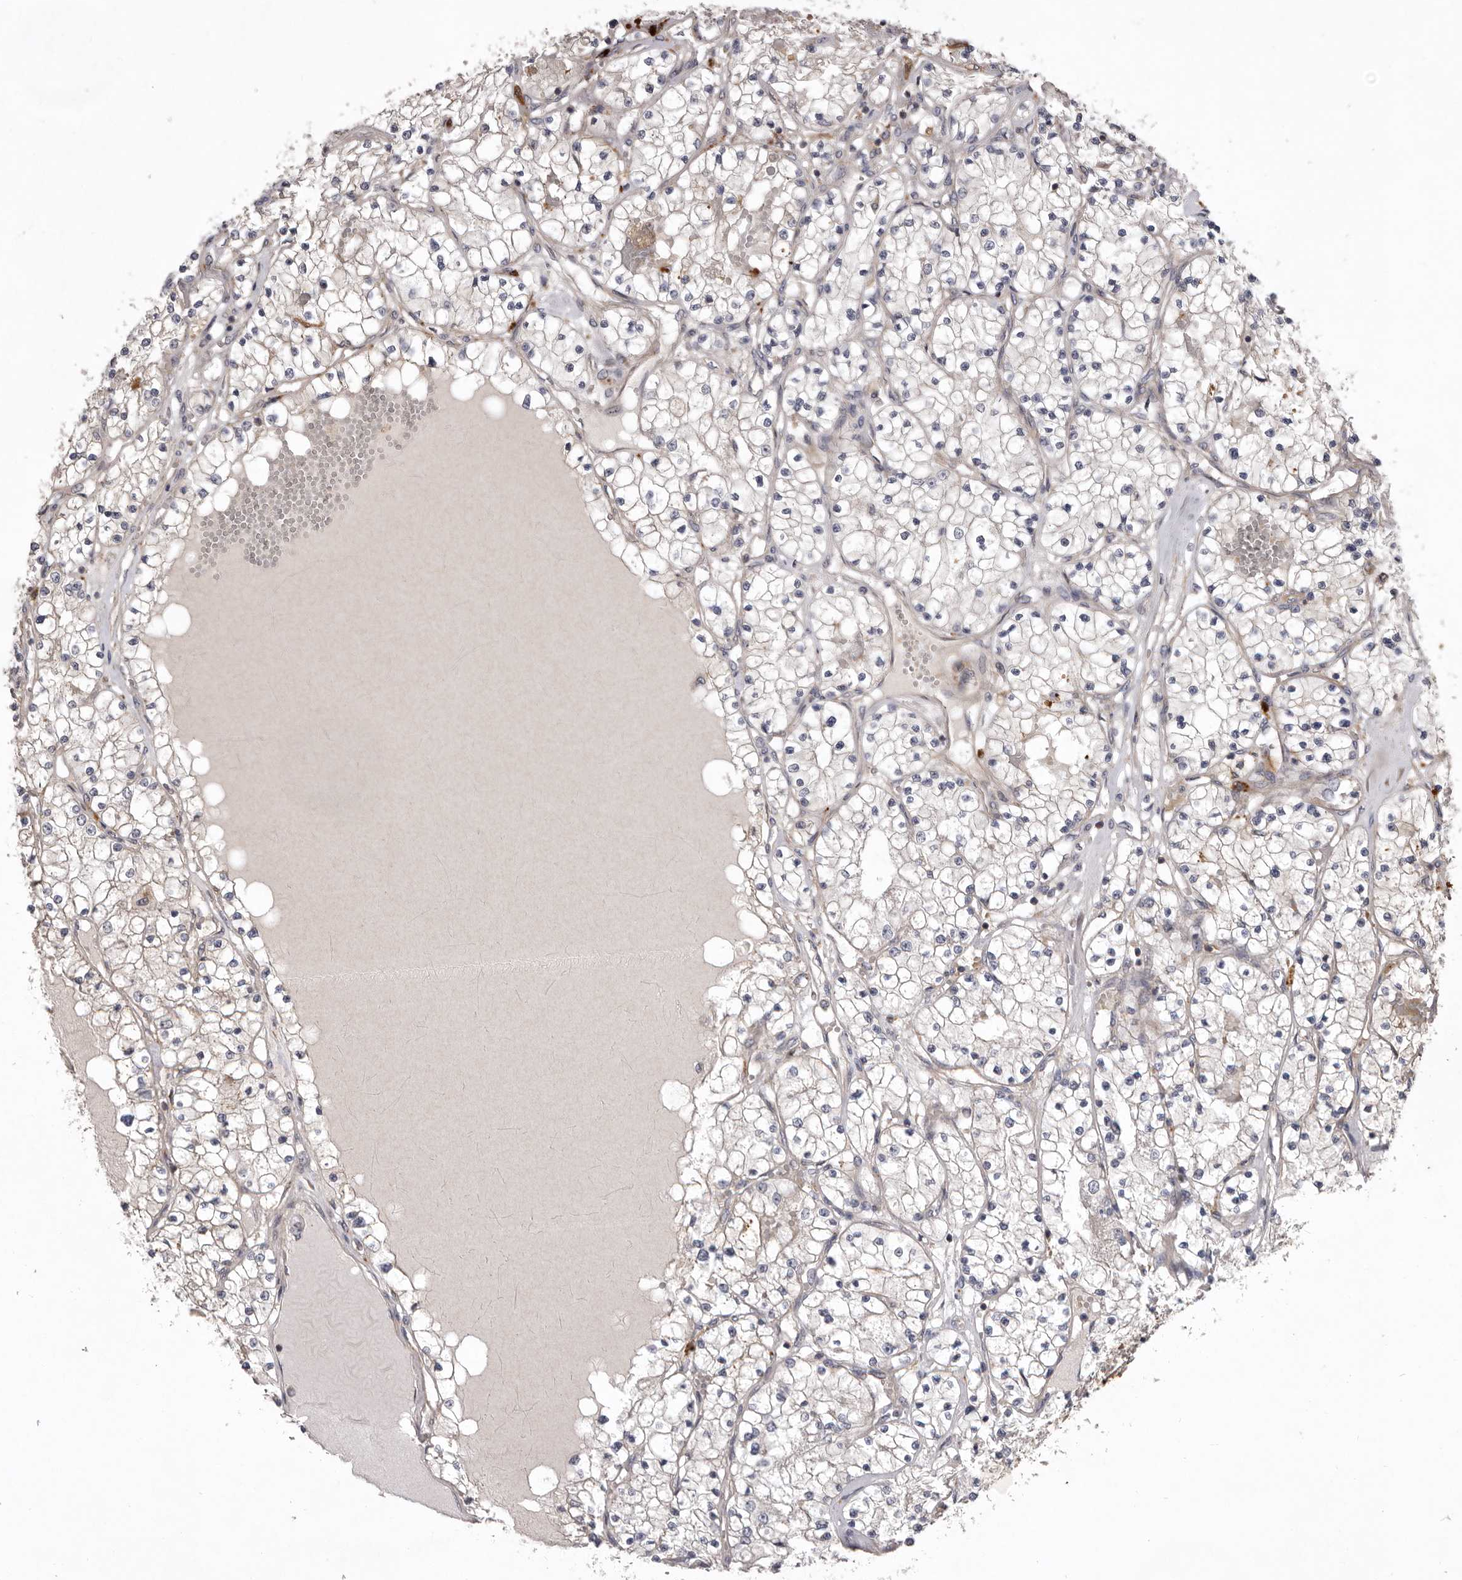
{"staining": {"intensity": "weak", "quantity": "25%-75%", "location": "cytoplasmic/membranous"}, "tissue": "renal cancer", "cell_type": "Tumor cells", "image_type": "cancer", "snomed": [{"axis": "morphology", "description": "Normal tissue, NOS"}, {"axis": "morphology", "description": "Adenocarcinoma, NOS"}, {"axis": "topography", "description": "Kidney"}], "caption": "An image of human adenocarcinoma (renal) stained for a protein exhibits weak cytoplasmic/membranous brown staining in tumor cells. (DAB IHC with brightfield microscopy, high magnification).", "gene": "WDR47", "patient": {"sex": "male", "age": 68}}